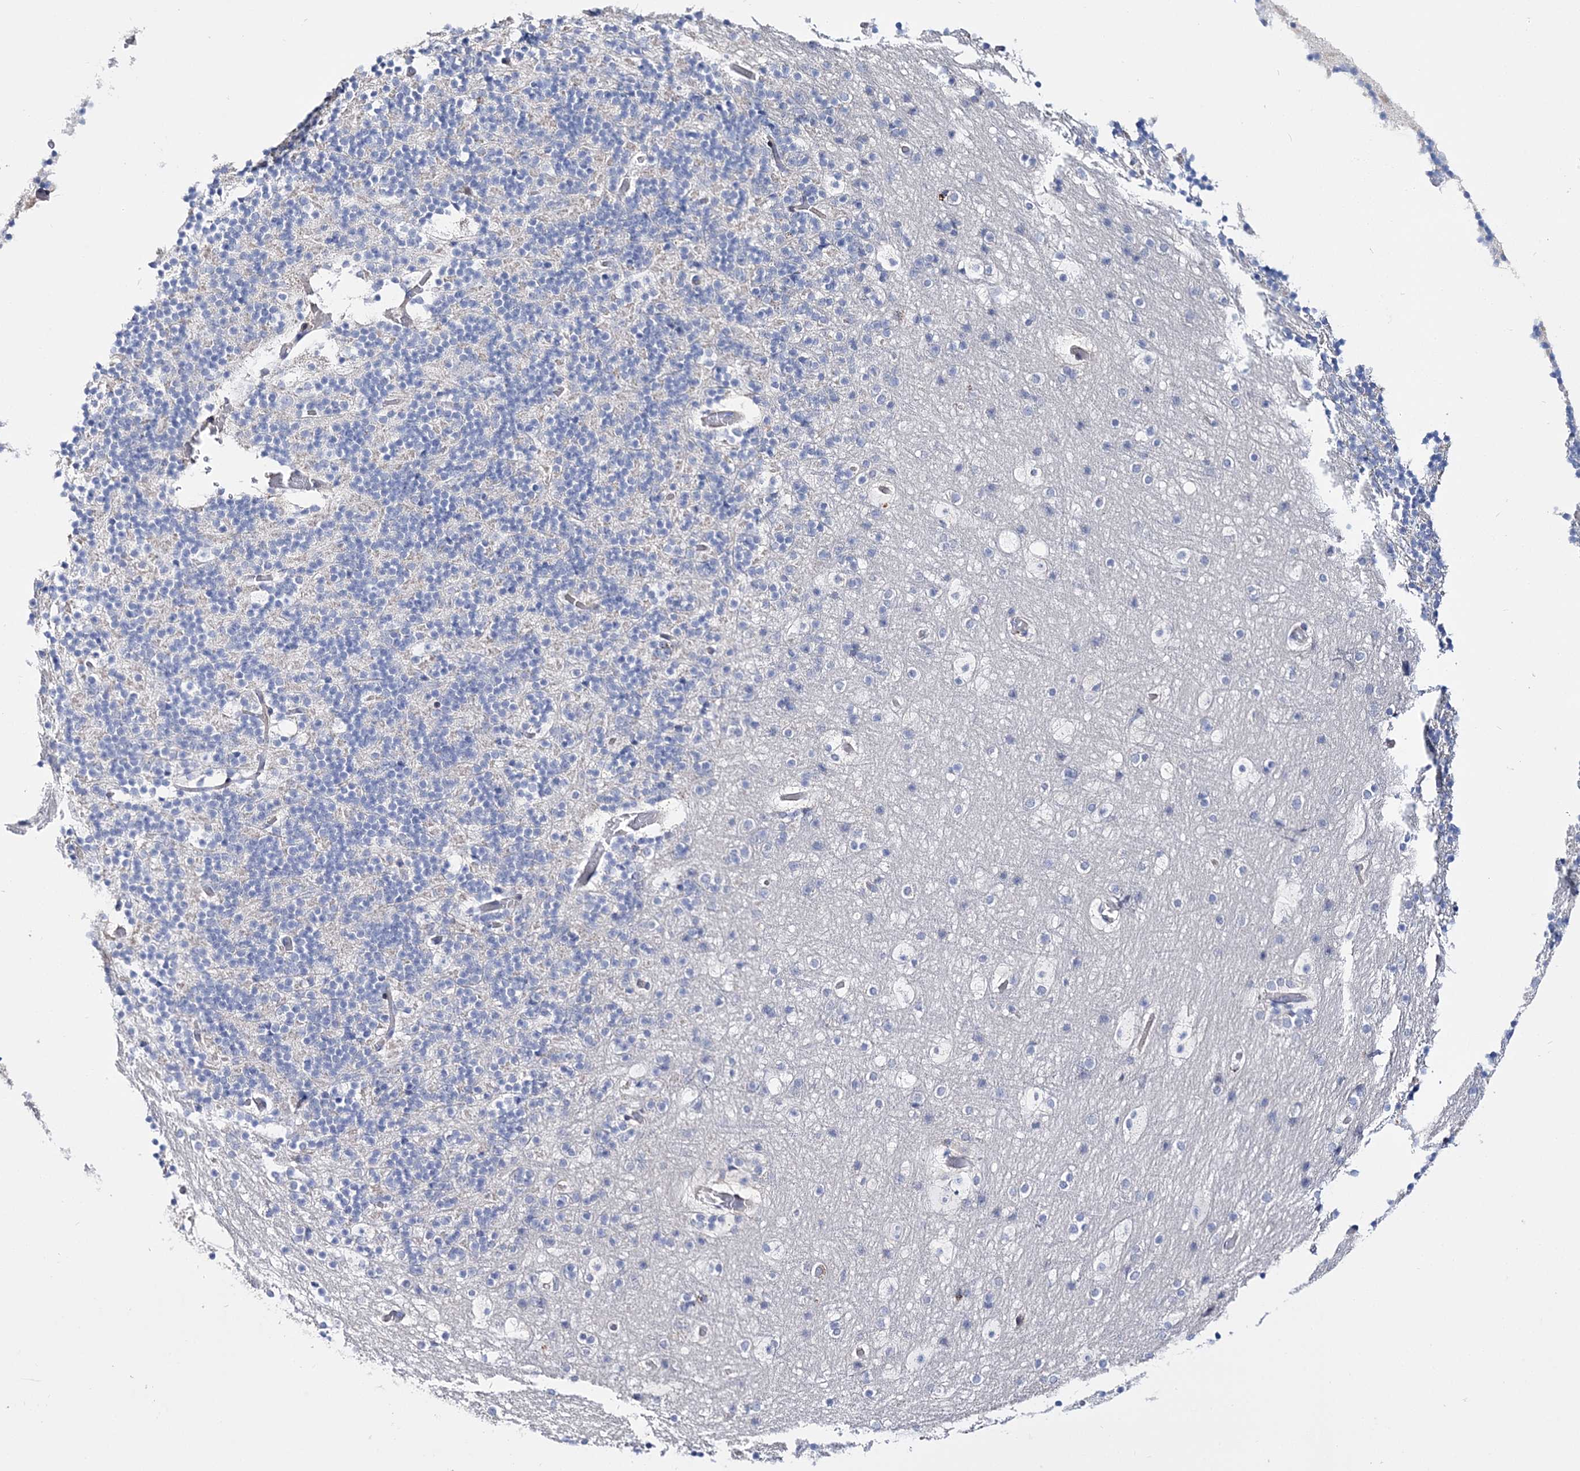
{"staining": {"intensity": "negative", "quantity": "none", "location": "none"}, "tissue": "cerebellum", "cell_type": "Cells in granular layer", "image_type": "normal", "snomed": [{"axis": "morphology", "description": "Normal tissue, NOS"}, {"axis": "topography", "description": "Cerebellum"}], "caption": "Cells in granular layer show no significant expression in benign cerebellum.", "gene": "ANO1", "patient": {"sex": "male", "age": 57}}